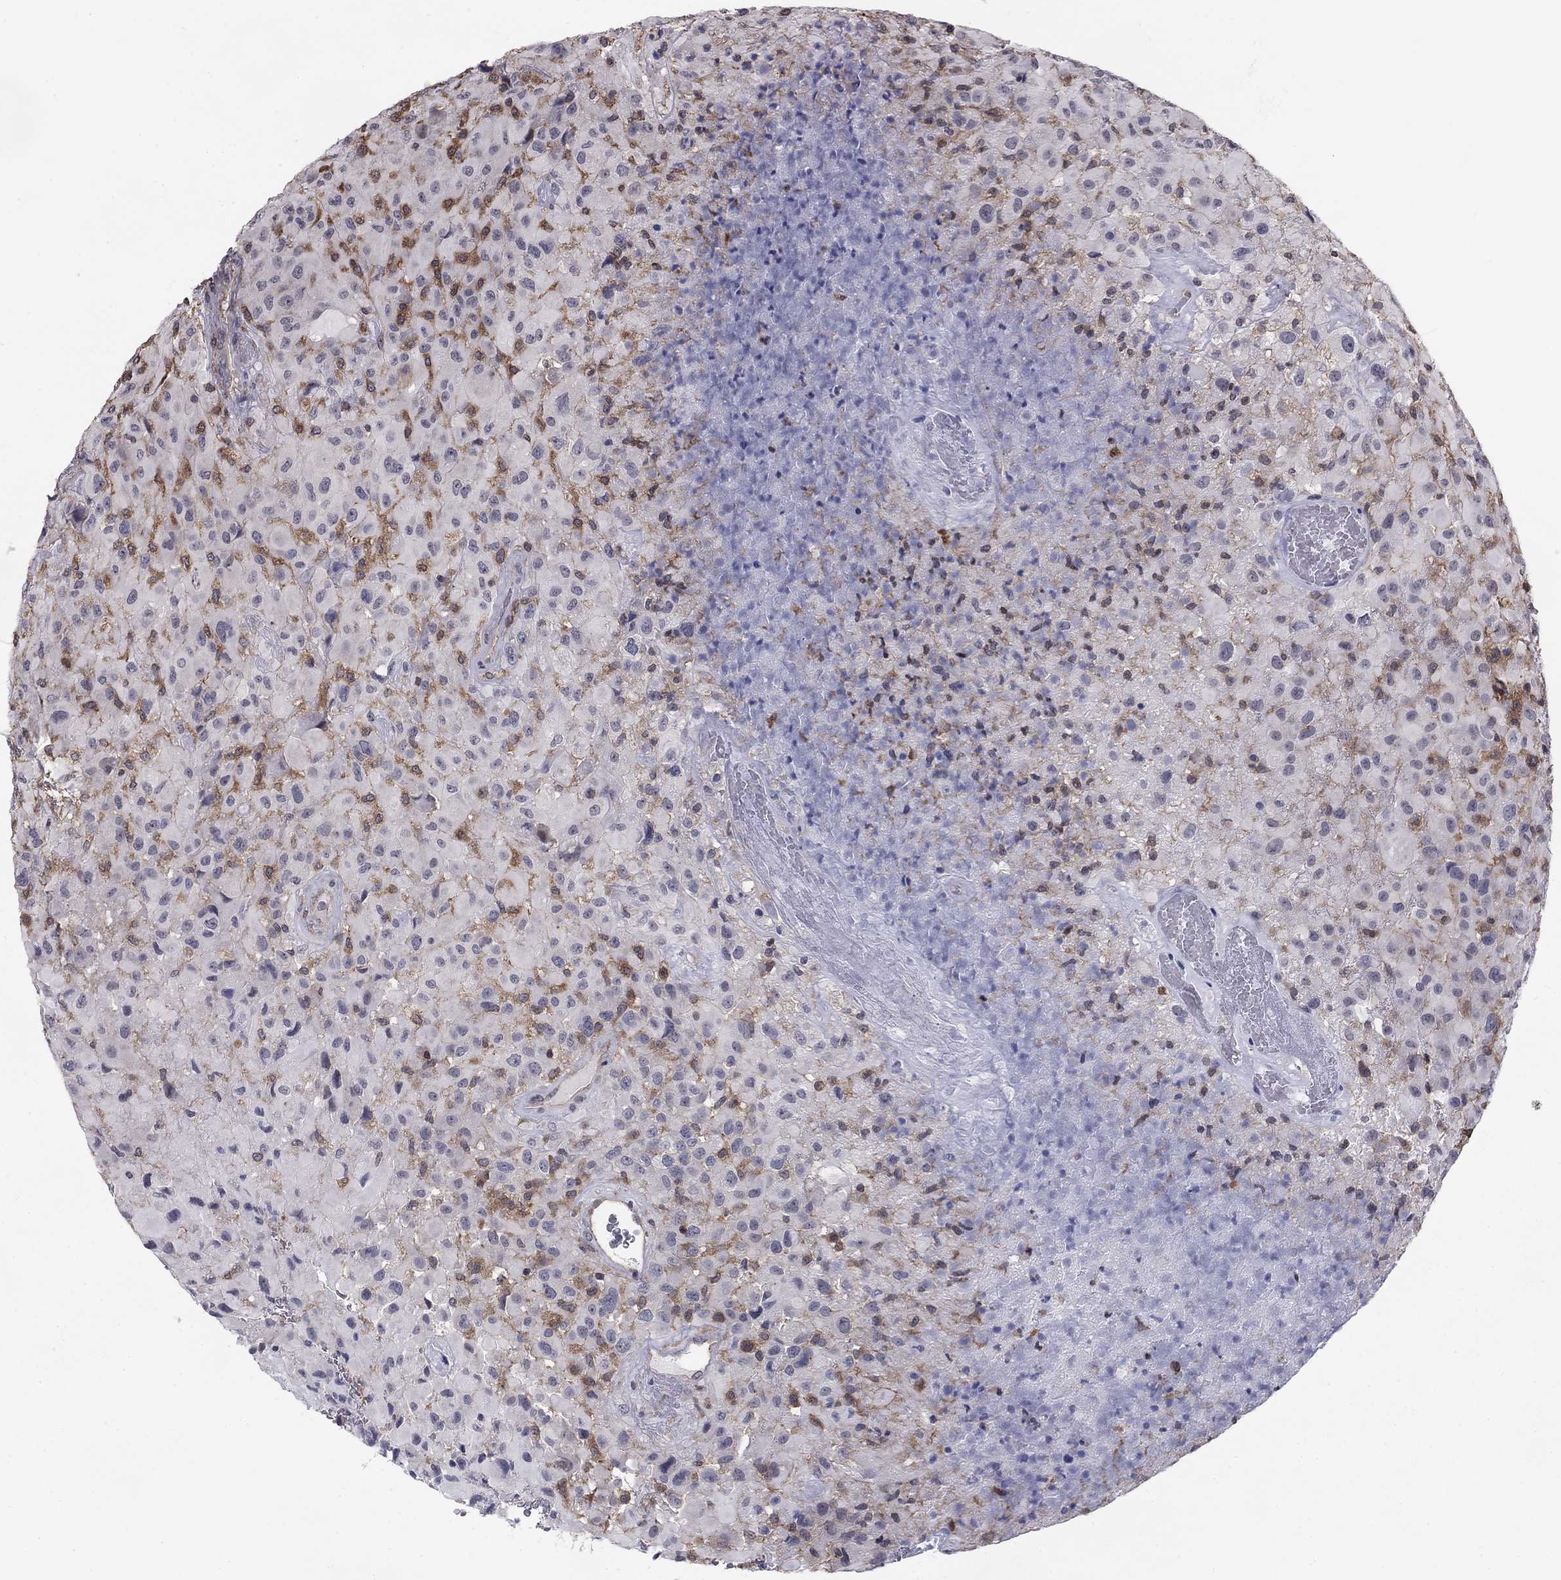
{"staining": {"intensity": "negative", "quantity": "none", "location": "none"}, "tissue": "glioma", "cell_type": "Tumor cells", "image_type": "cancer", "snomed": [{"axis": "morphology", "description": "Glioma, malignant, High grade"}, {"axis": "topography", "description": "Cerebral cortex"}], "caption": "Immunohistochemical staining of malignant glioma (high-grade) reveals no significant expression in tumor cells.", "gene": "PLCB2", "patient": {"sex": "male", "age": 35}}